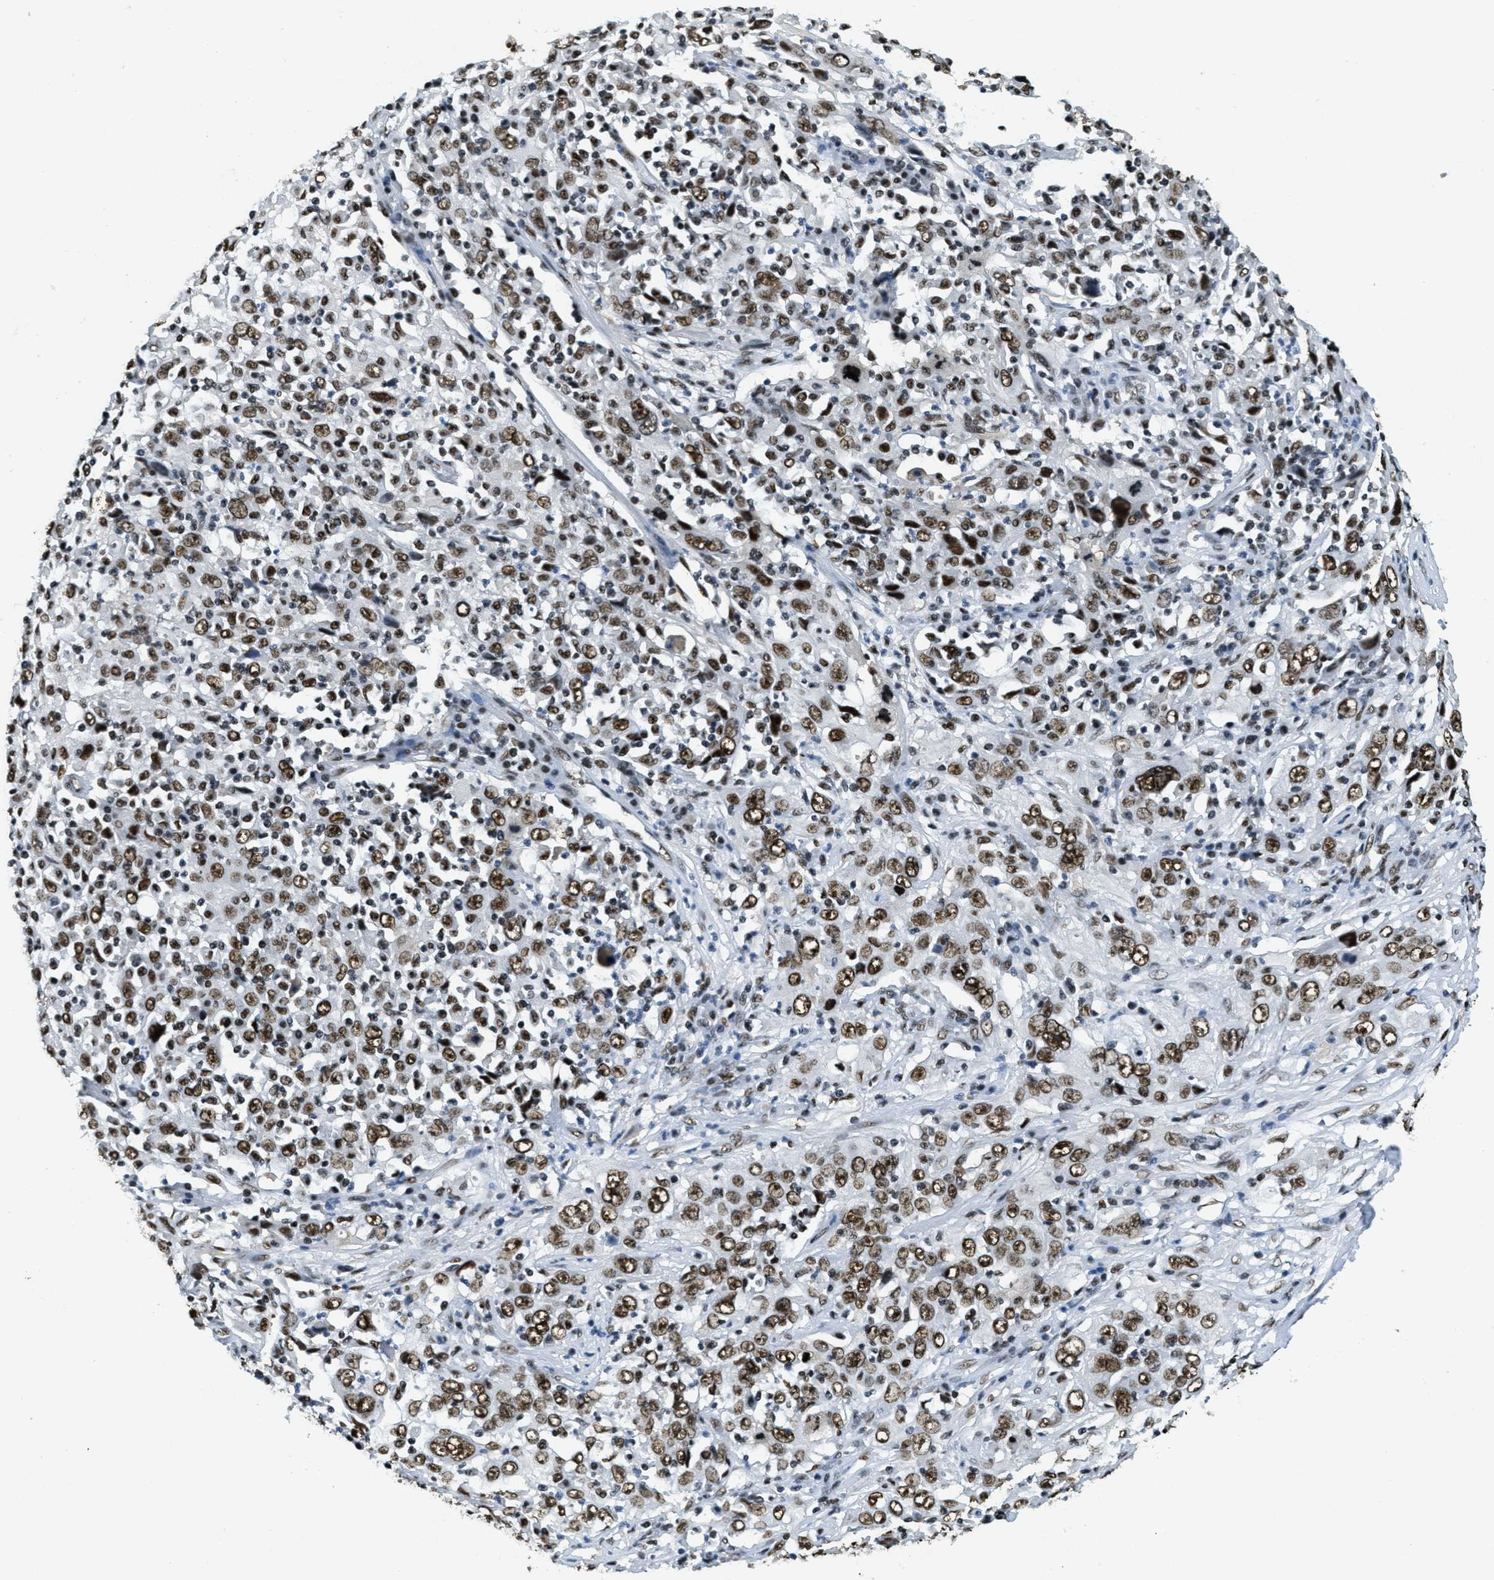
{"staining": {"intensity": "moderate", "quantity": ">75%", "location": "nuclear"}, "tissue": "cervical cancer", "cell_type": "Tumor cells", "image_type": "cancer", "snomed": [{"axis": "morphology", "description": "Squamous cell carcinoma, NOS"}, {"axis": "topography", "description": "Cervix"}], "caption": "Protein staining shows moderate nuclear staining in approximately >75% of tumor cells in squamous cell carcinoma (cervical). The staining was performed using DAB, with brown indicating positive protein expression. Nuclei are stained blue with hematoxylin.", "gene": "SSB", "patient": {"sex": "female", "age": 46}}